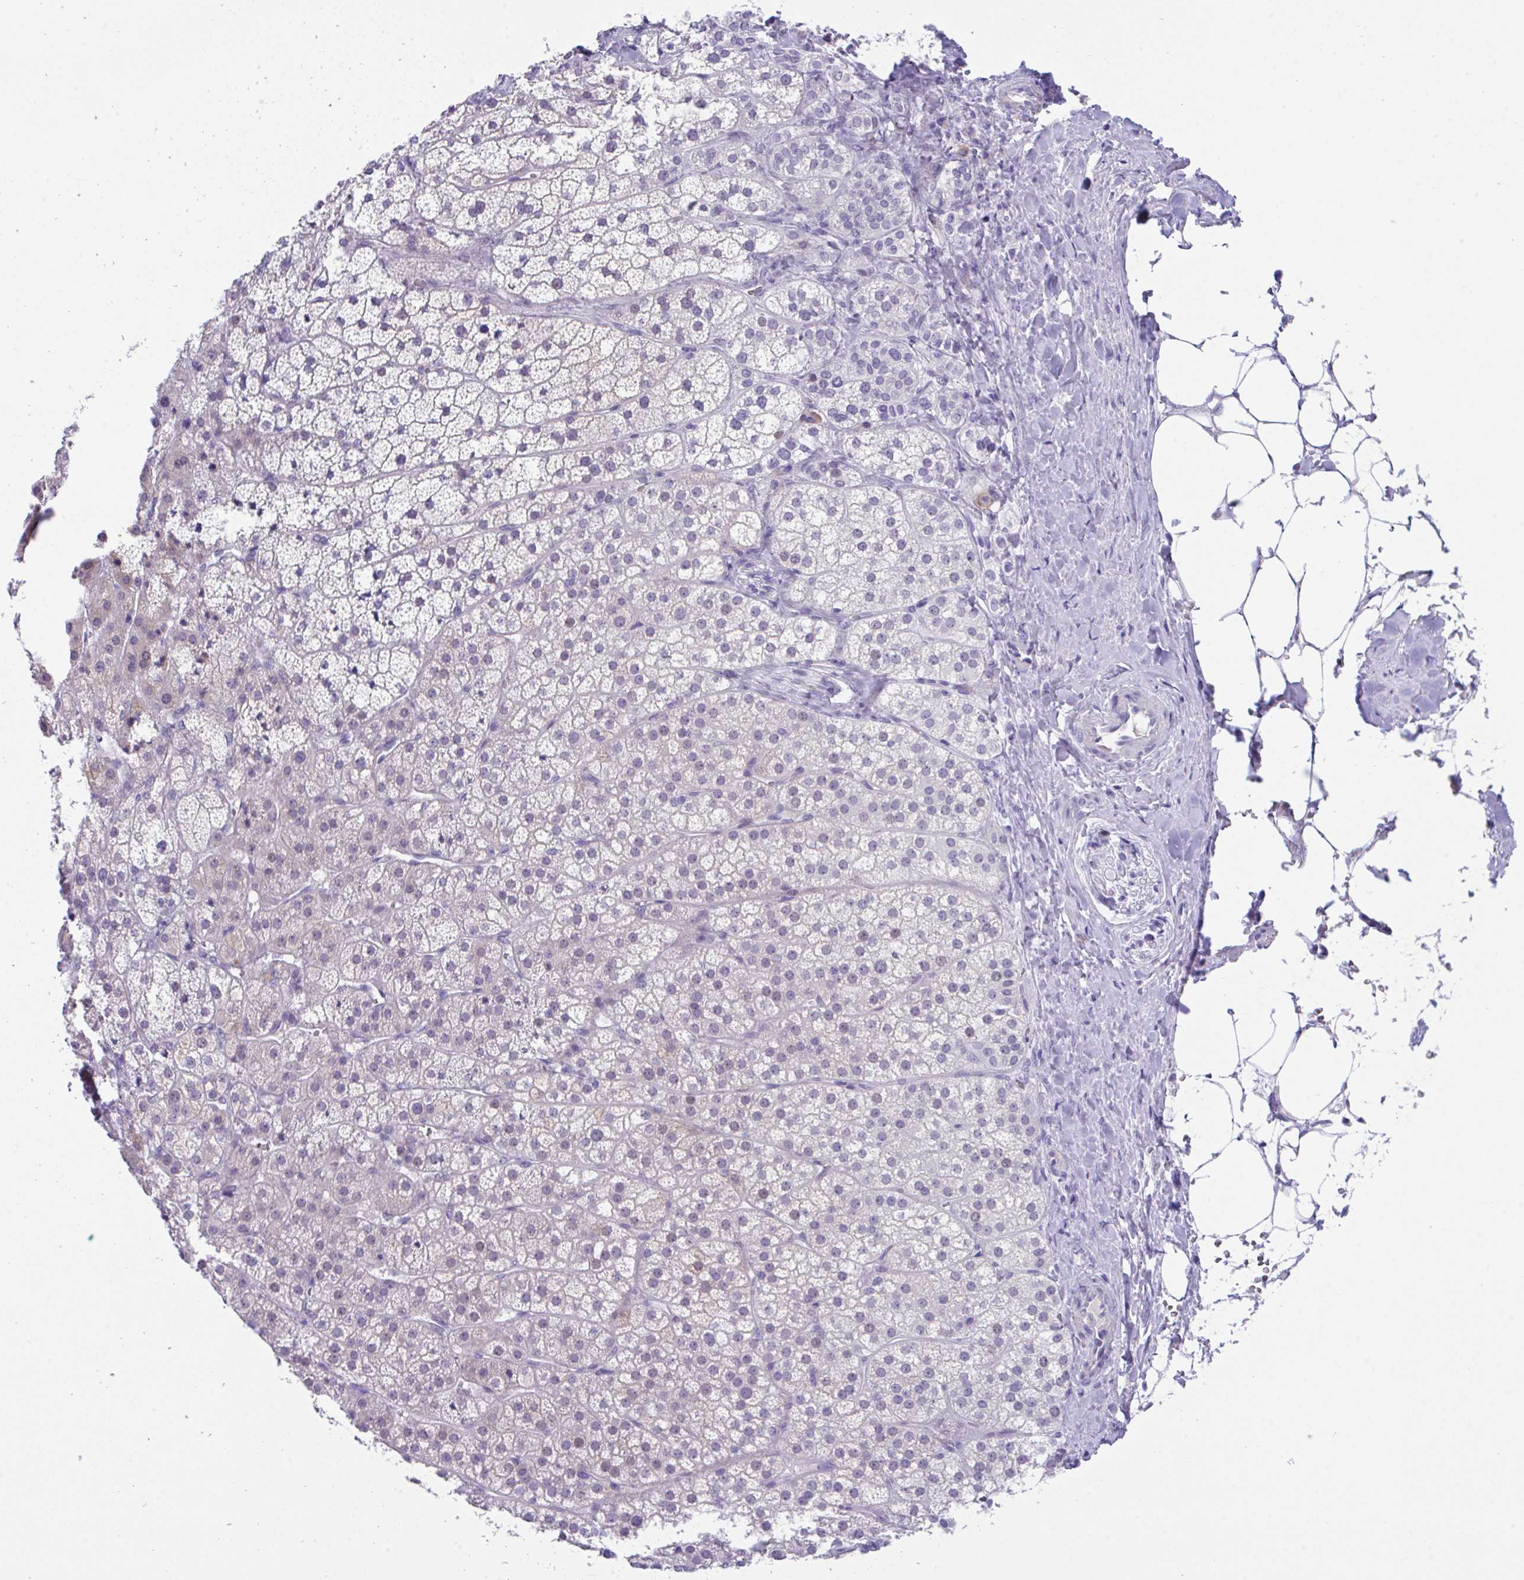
{"staining": {"intensity": "negative", "quantity": "none", "location": "none"}, "tissue": "adrenal gland", "cell_type": "Glandular cells", "image_type": "normal", "snomed": [{"axis": "morphology", "description": "Normal tissue, NOS"}, {"axis": "topography", "description": "Adrenal gland"}], "caption": "IHC of unremarkable adrenal gland displays no positivity in glandular cells.", "gene": "HOXB4", "patient": {"sex": "male", "age": 53}}